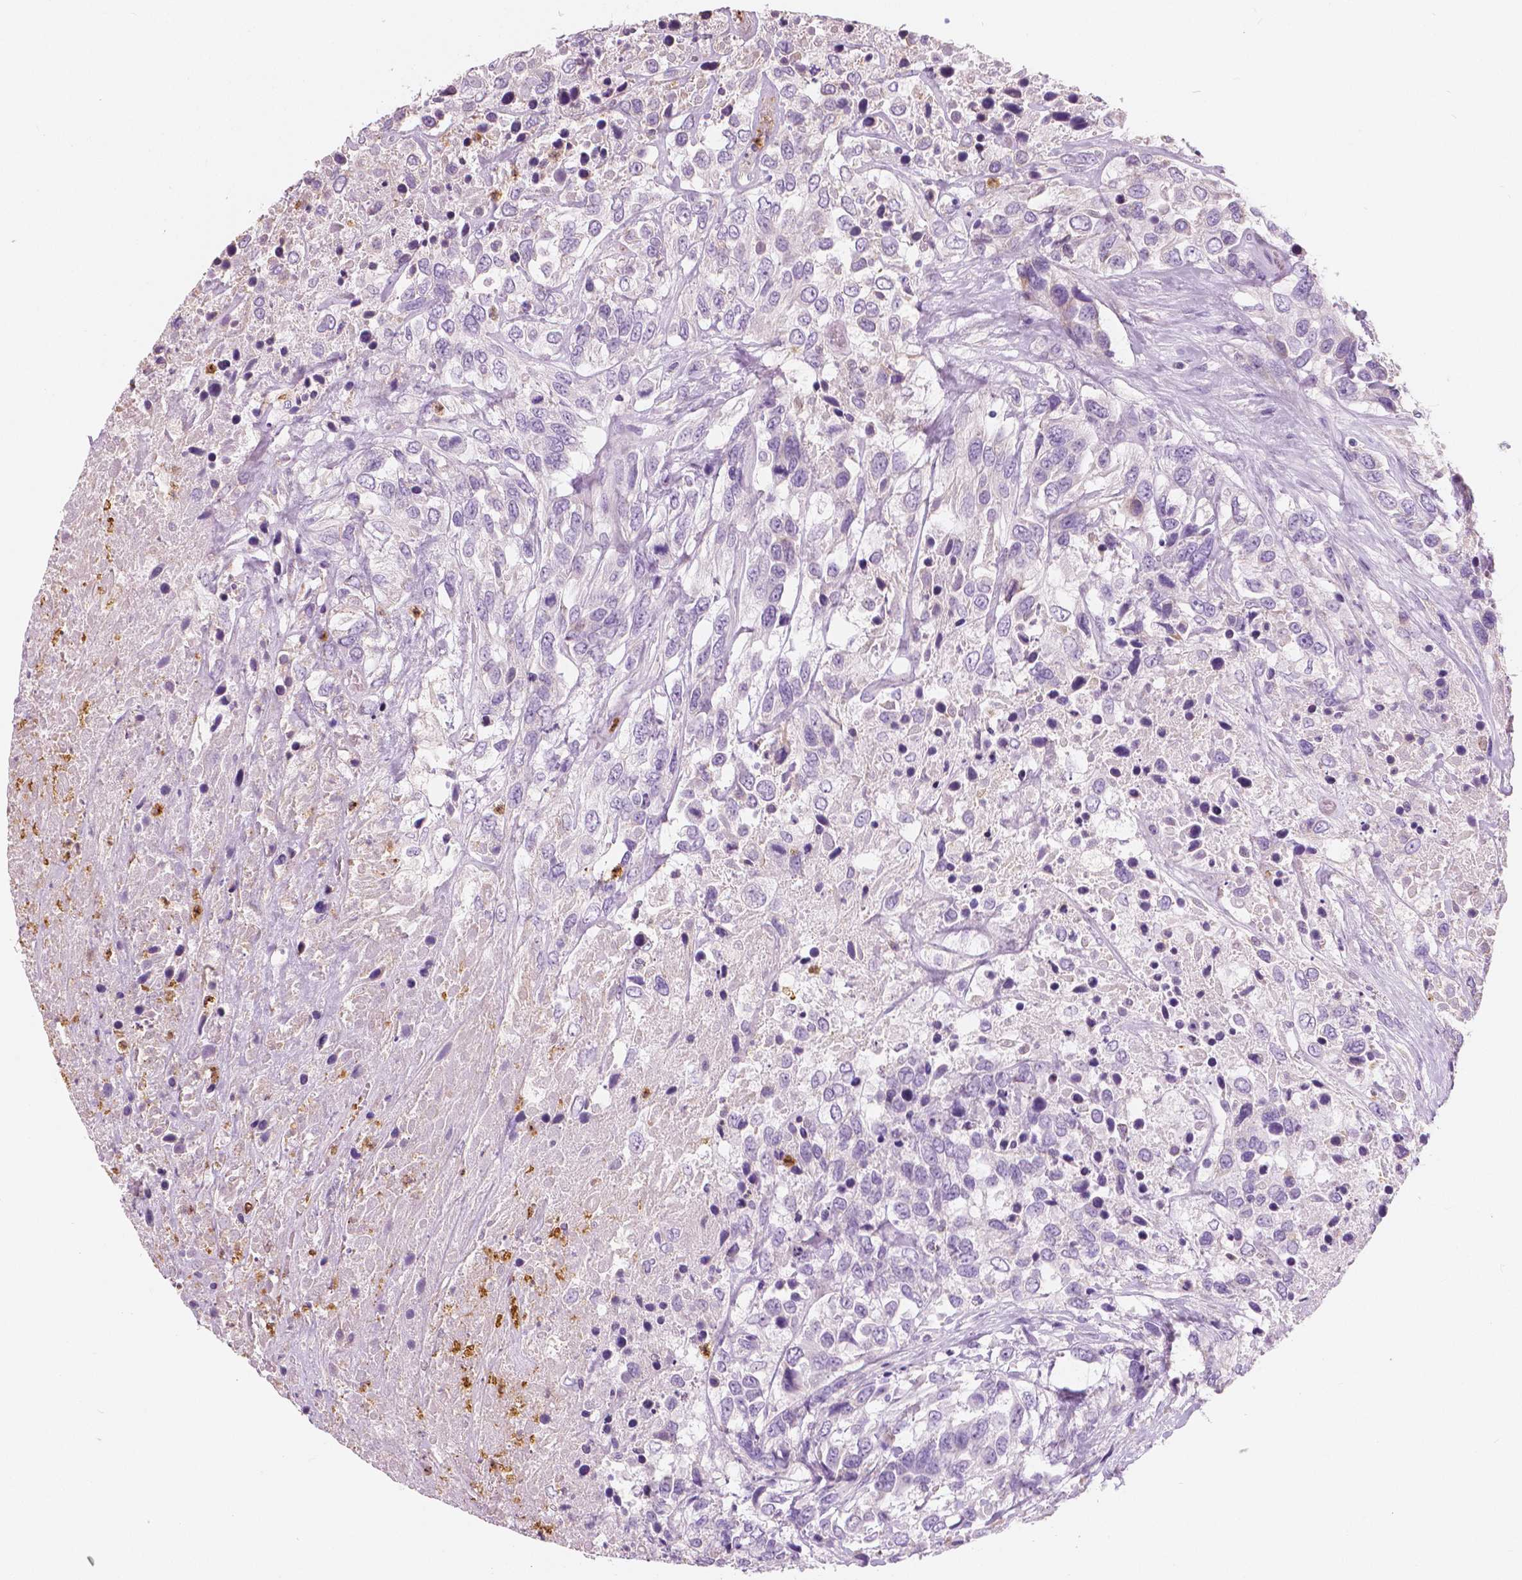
{"staining": {"intensity": "negative", "quantity": "none", "location": "none"}, "tissue": "urothelial cancer", "cell_type": "Tumor cells", "image_type": "cancer", "snomed": [{"axis": "morphology", "description": "Urothelial carcinoma, High grade"}, {"axis": "topography", "description": "Urinary bladder"}], "caption": "DAB immunohistochemical staining of human urothelial carcinoma (high-grade) reveals no significant positivity in tumor cells. (IHC, brightfield microscopy, high magnification).", "gene": "CXCR2", "patient": {"sex": "female", "age": 70}}